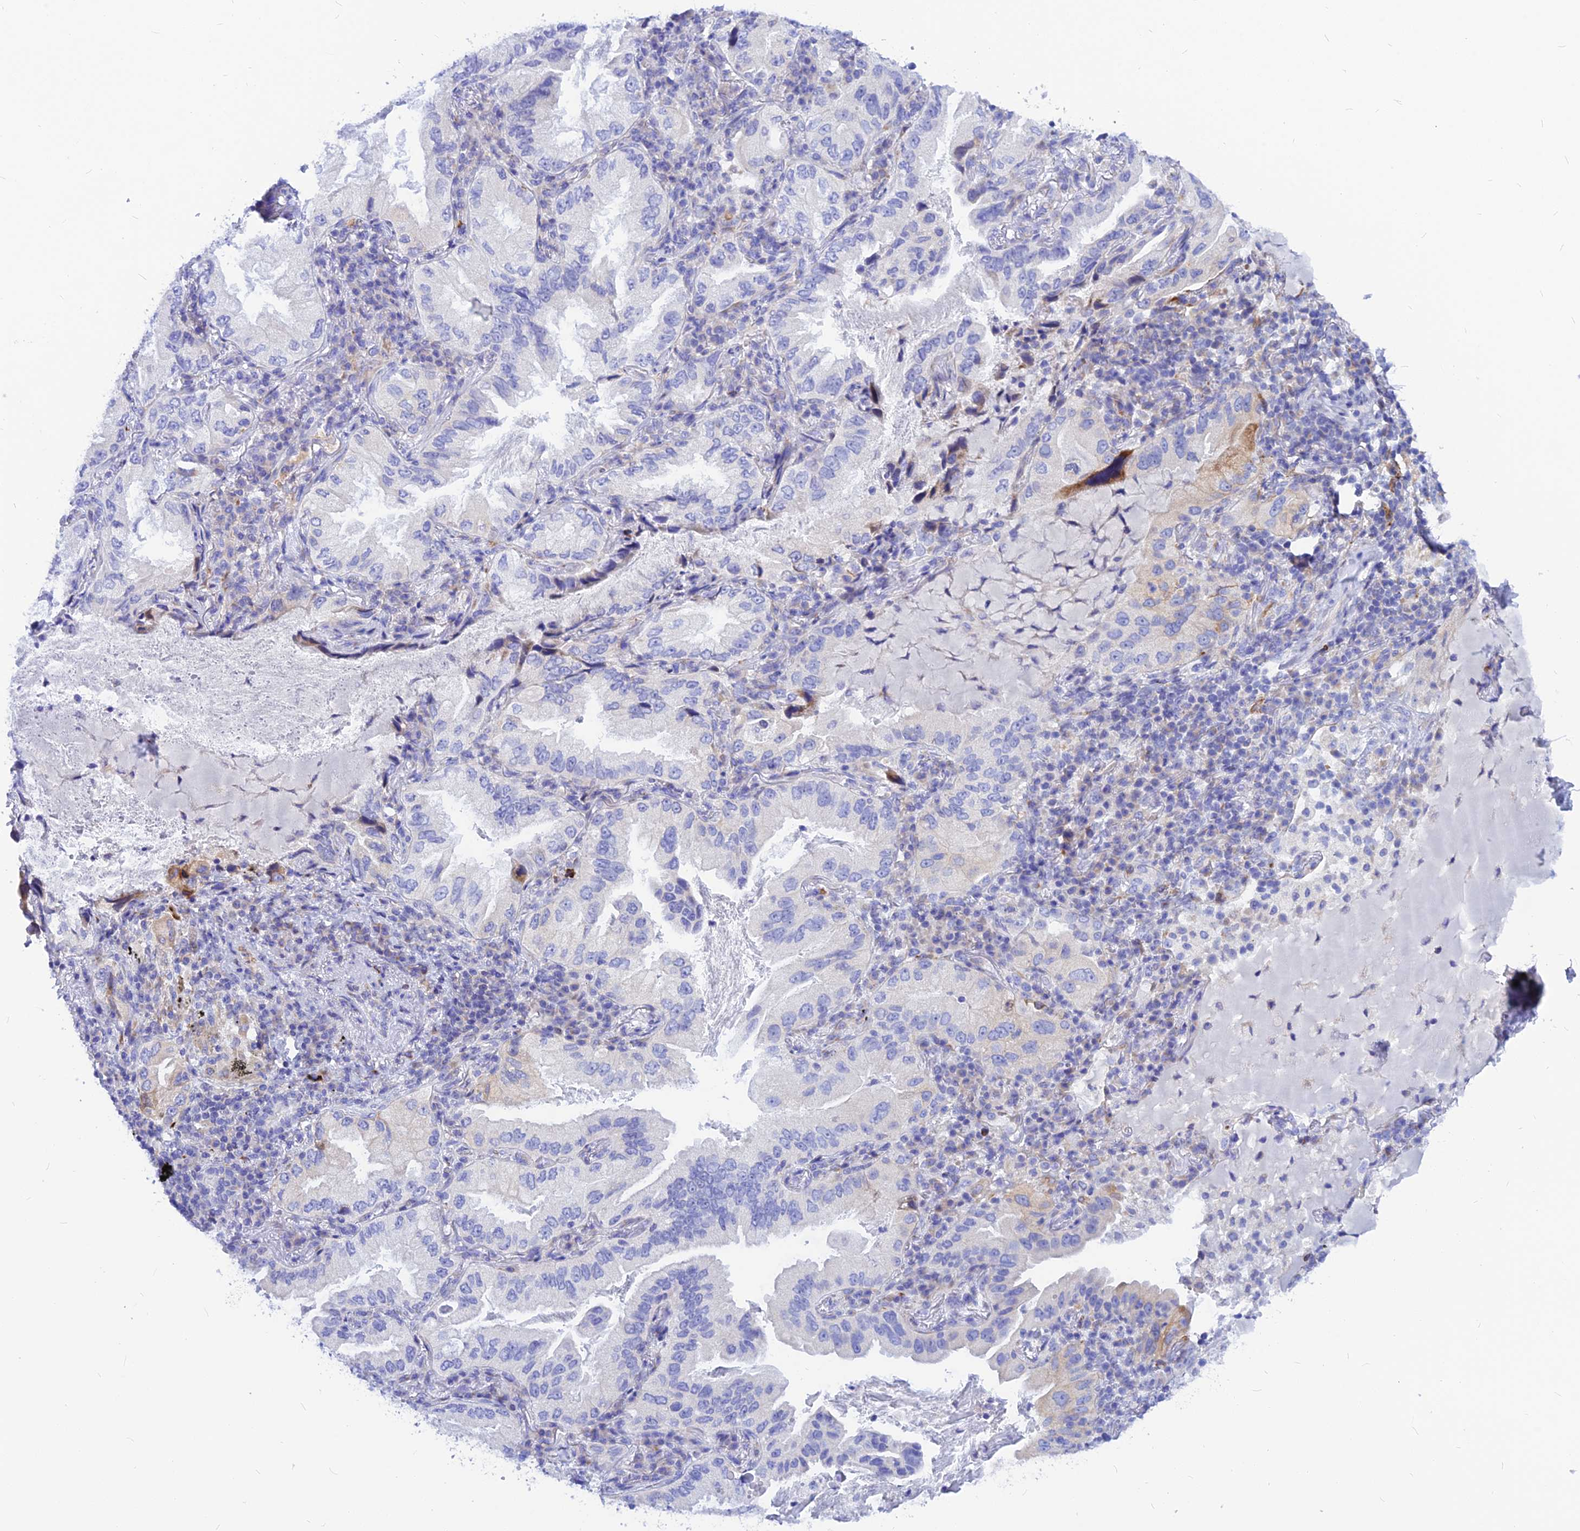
{"staining": {"intensity": "negative", "quantity": "none", "location": "none"}, "tissue": "lung cancer", "cell_type": "Tumor cells", "image_type": "cancer", "snomed": [{"axis": "morphology", "description": "Adenocarcinoma, NOS"}, {"axis": "topography", "description": "Lung"}], "caption": "There is no significant staining in tumor cells of lung cancer (adenocarcinoma). (IHC, brightfield microscopy, high magnification).", "gene": "CNOT6", "patient": {"sex": "female", "age": 69}}